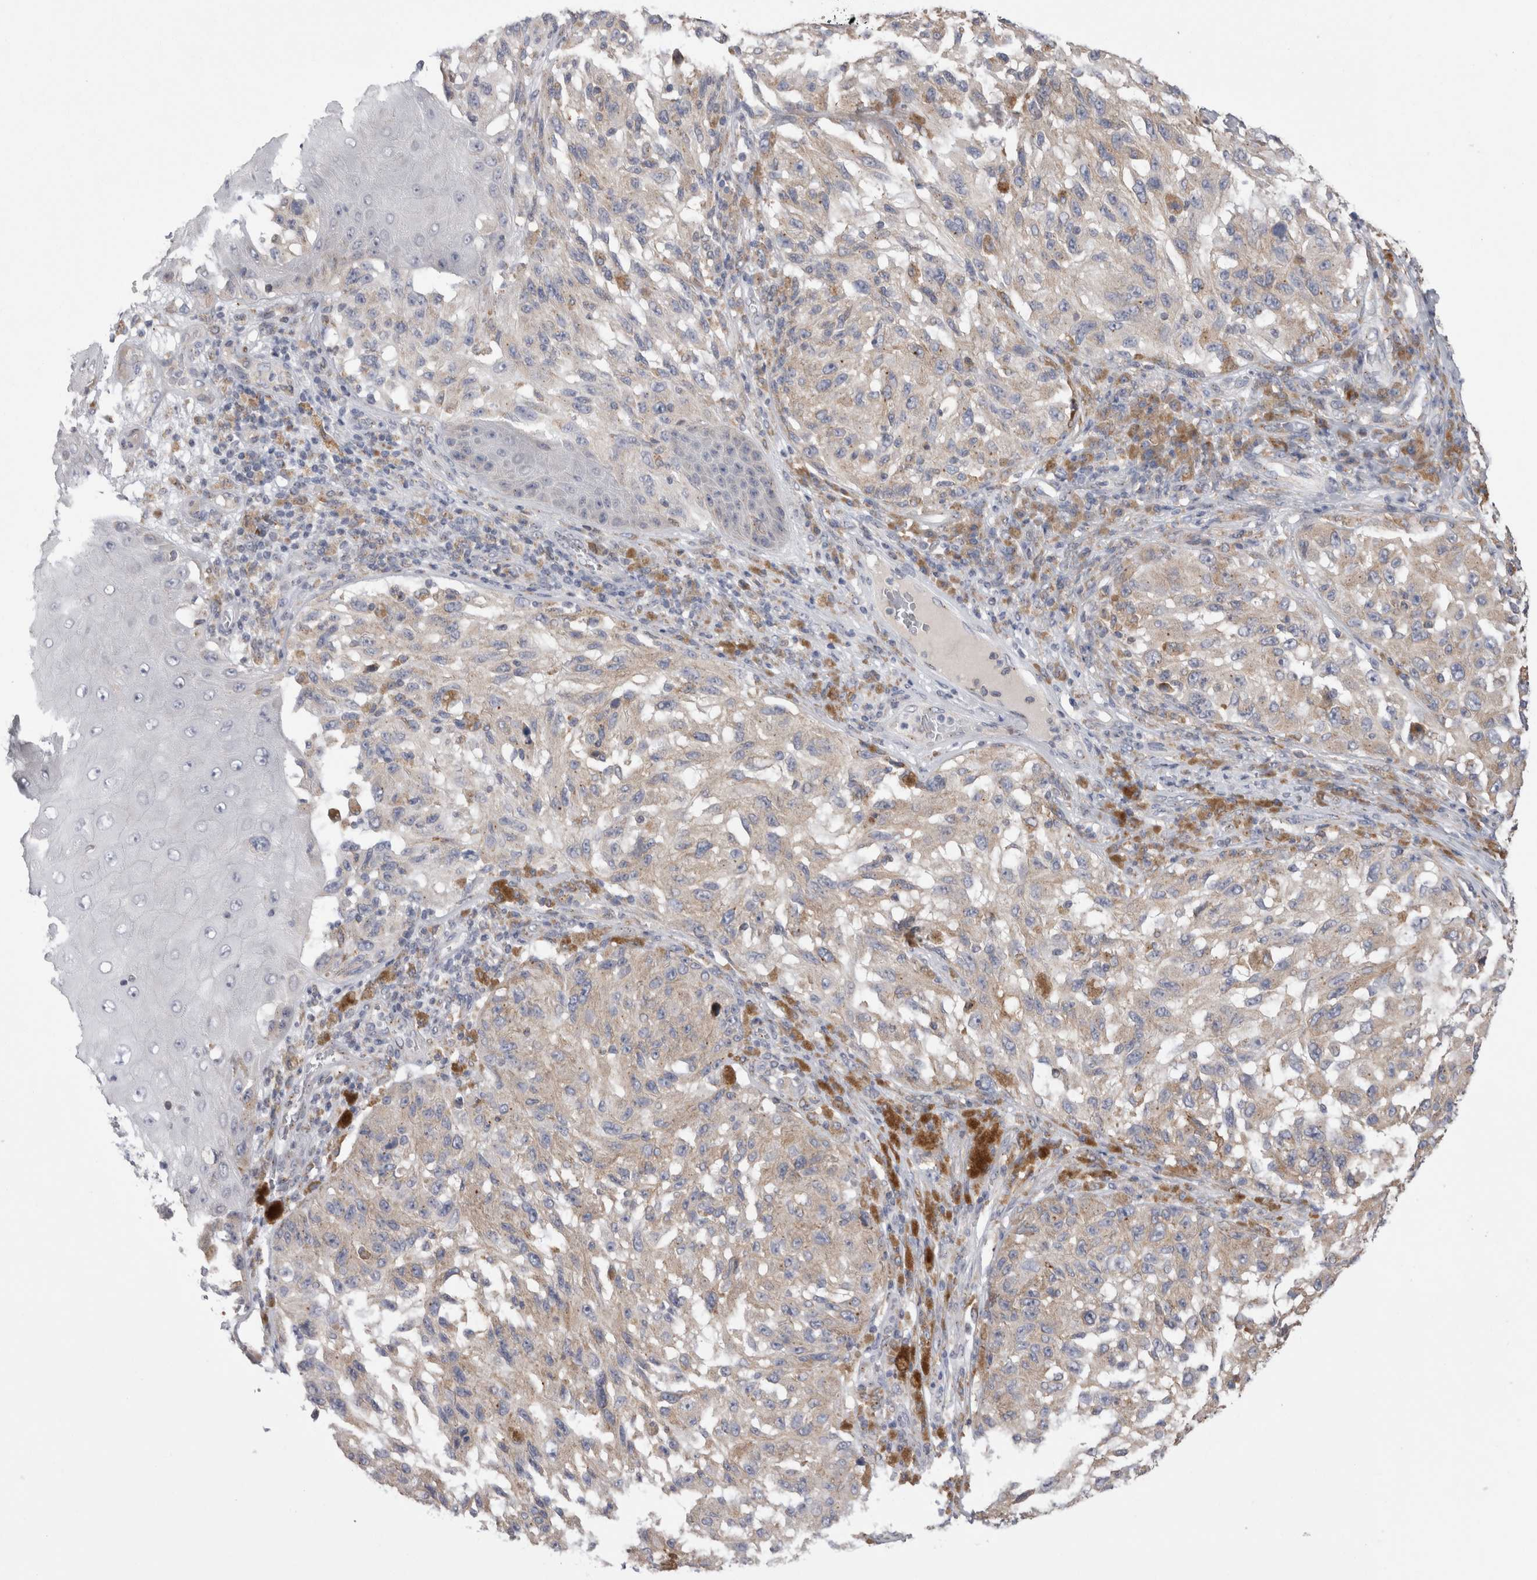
{"staining": {"intensity": "negative", "quantity": "none", "location": "none"}, "tissue": "melanoma", "cell_type": "Tumor cells", "image_type": "cancer", "snomed": [{"axis": "morphology", "description": "Malignant melanoma, NOS"}, {"axis": "topography", "description": "Skin"}], "caption": "The IHC image has no significant staining in tumor cells of malignant melanoma tissue.", "gene": "ZNF341", "patient": {"sex": "female", "age": 73}}